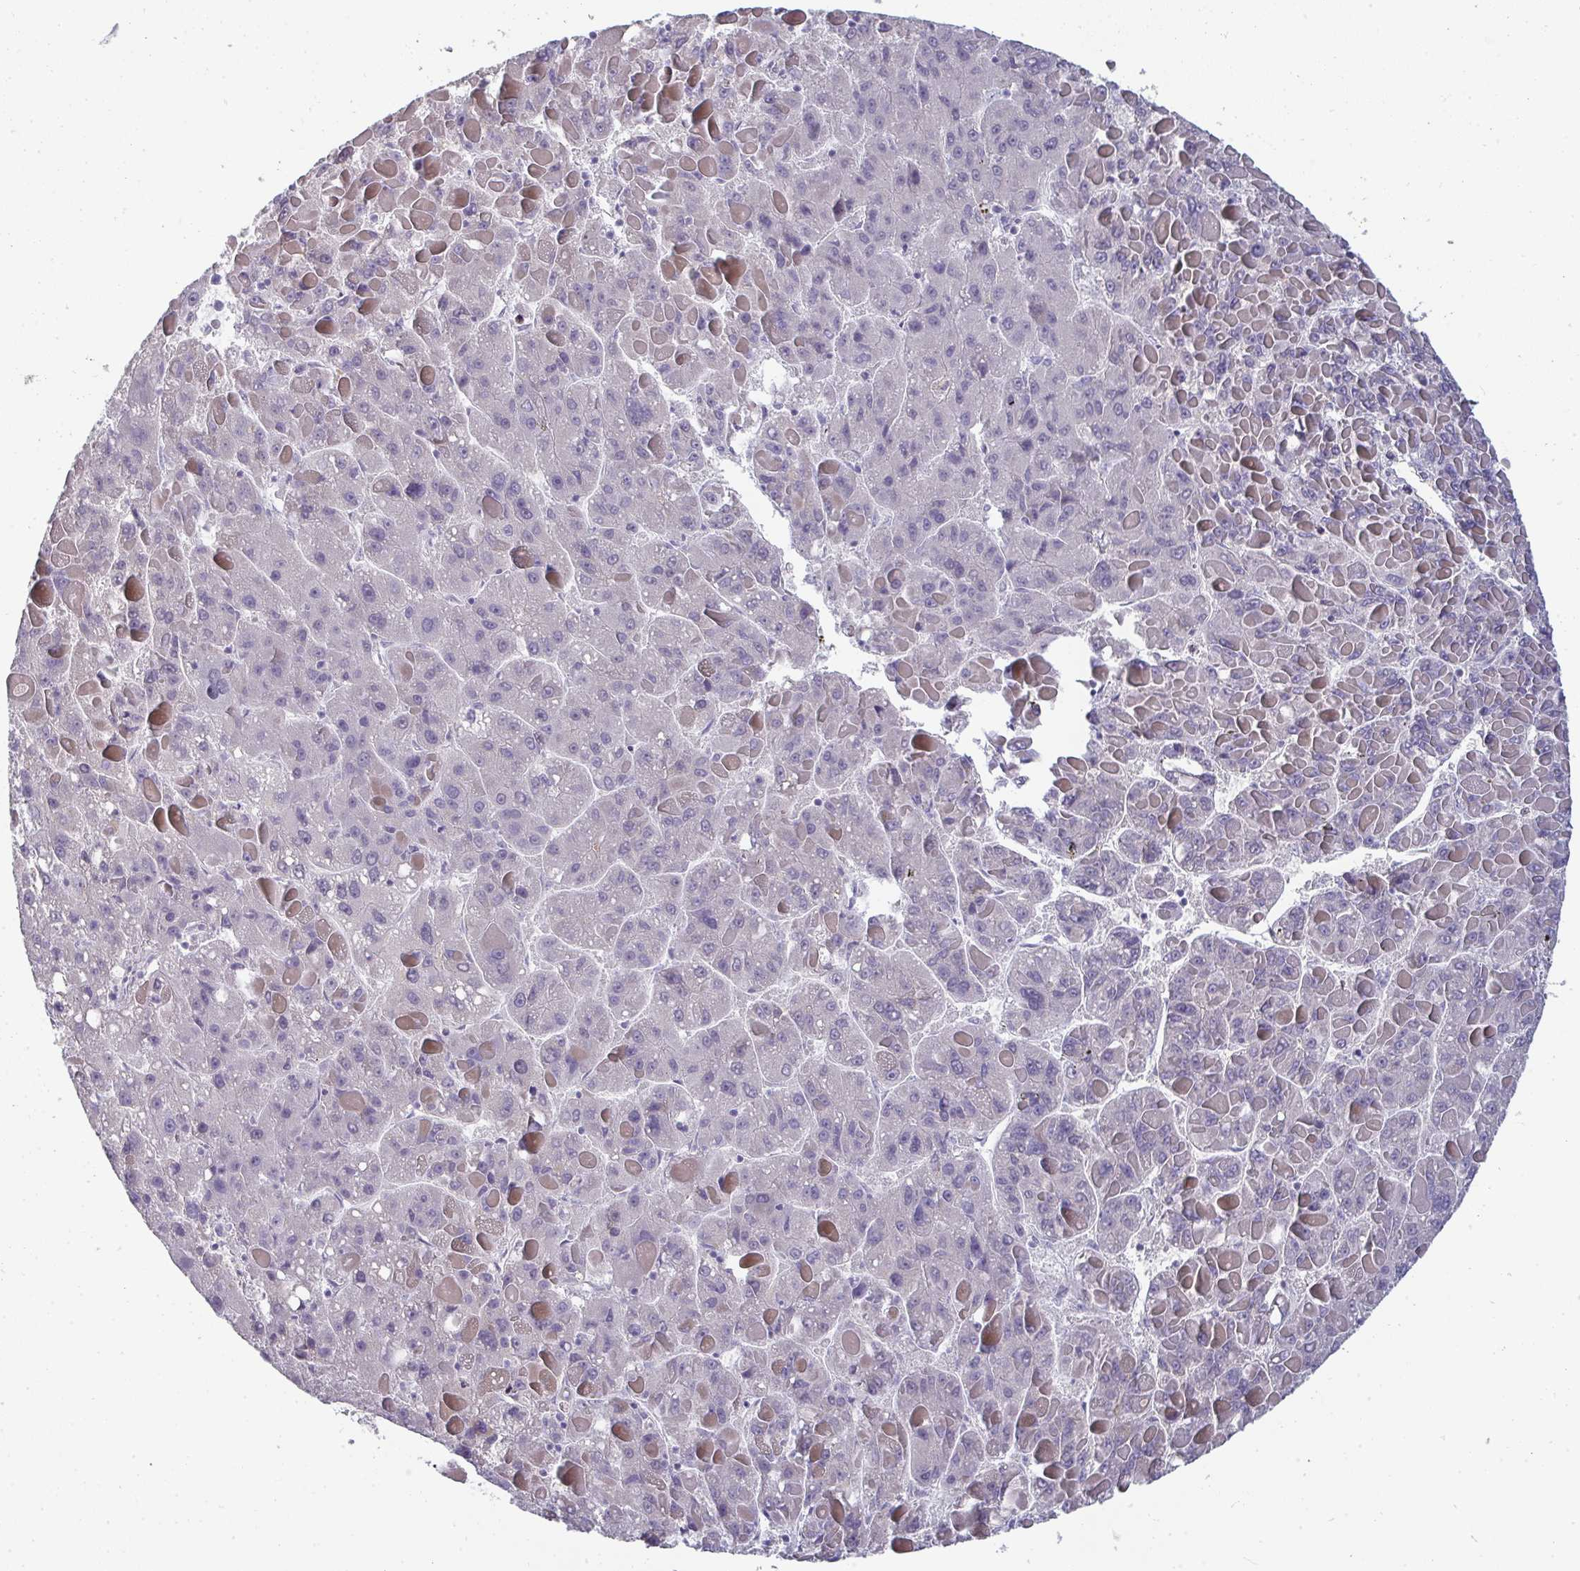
{"staining": {"intensity": "negative", "quantity": "none", "location": "none"}, "tissue": "liver cancer", "cell_type": "Tumor cells", "image_type": "cancer", "snomed": [{"axis": "morphology", "description": "Carcinoma, Hepatocellular, NOS"}, {"axis": "topography", "description": "Liver"}], "caption": "Micrograph shows no protein expression in tumor cells of liver hepatocellular carcinoma tissue.", "gene": "SHB", "patient": {"sex": "female", "age": 82}}